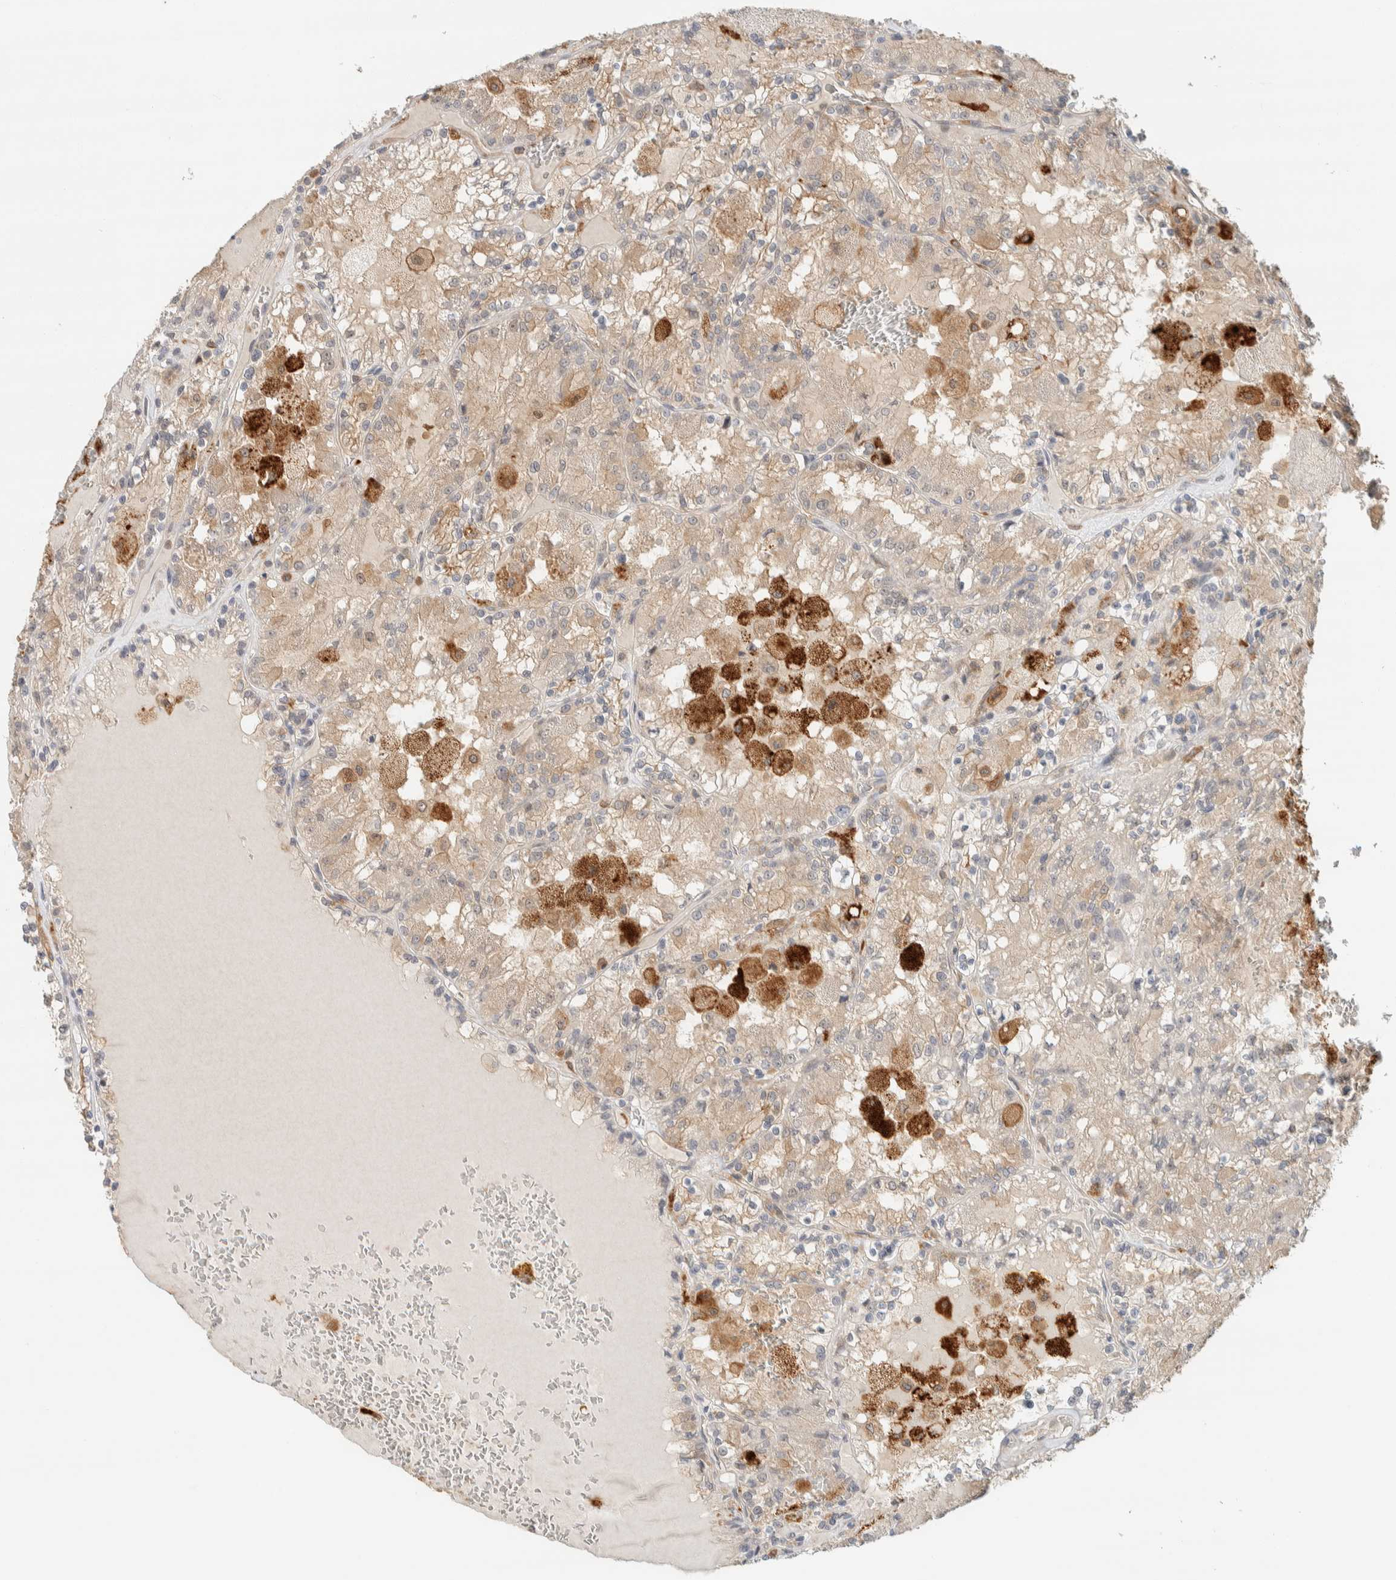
{"staining": {"intensity": "weak", "quantity": "25%-75%", "location": "cytoplasmic/membranous"}, "tissue": "renal cancer", "cell_type": "Tumor cells", "image_type": "cancer", "snomed": [{"axis": "morphology", "description": "Adenocarcinoma, NOS"}, {"axis": "topography", "description": "Kidney"}], "caption": "This is a histology image of IHC staining of renal cancer, which shows weak positivity in the cytoplasmic/membranous of tumor cells.", "gene": "RAB11FIP1", "patient": {"sex": "female", "age": 56}}